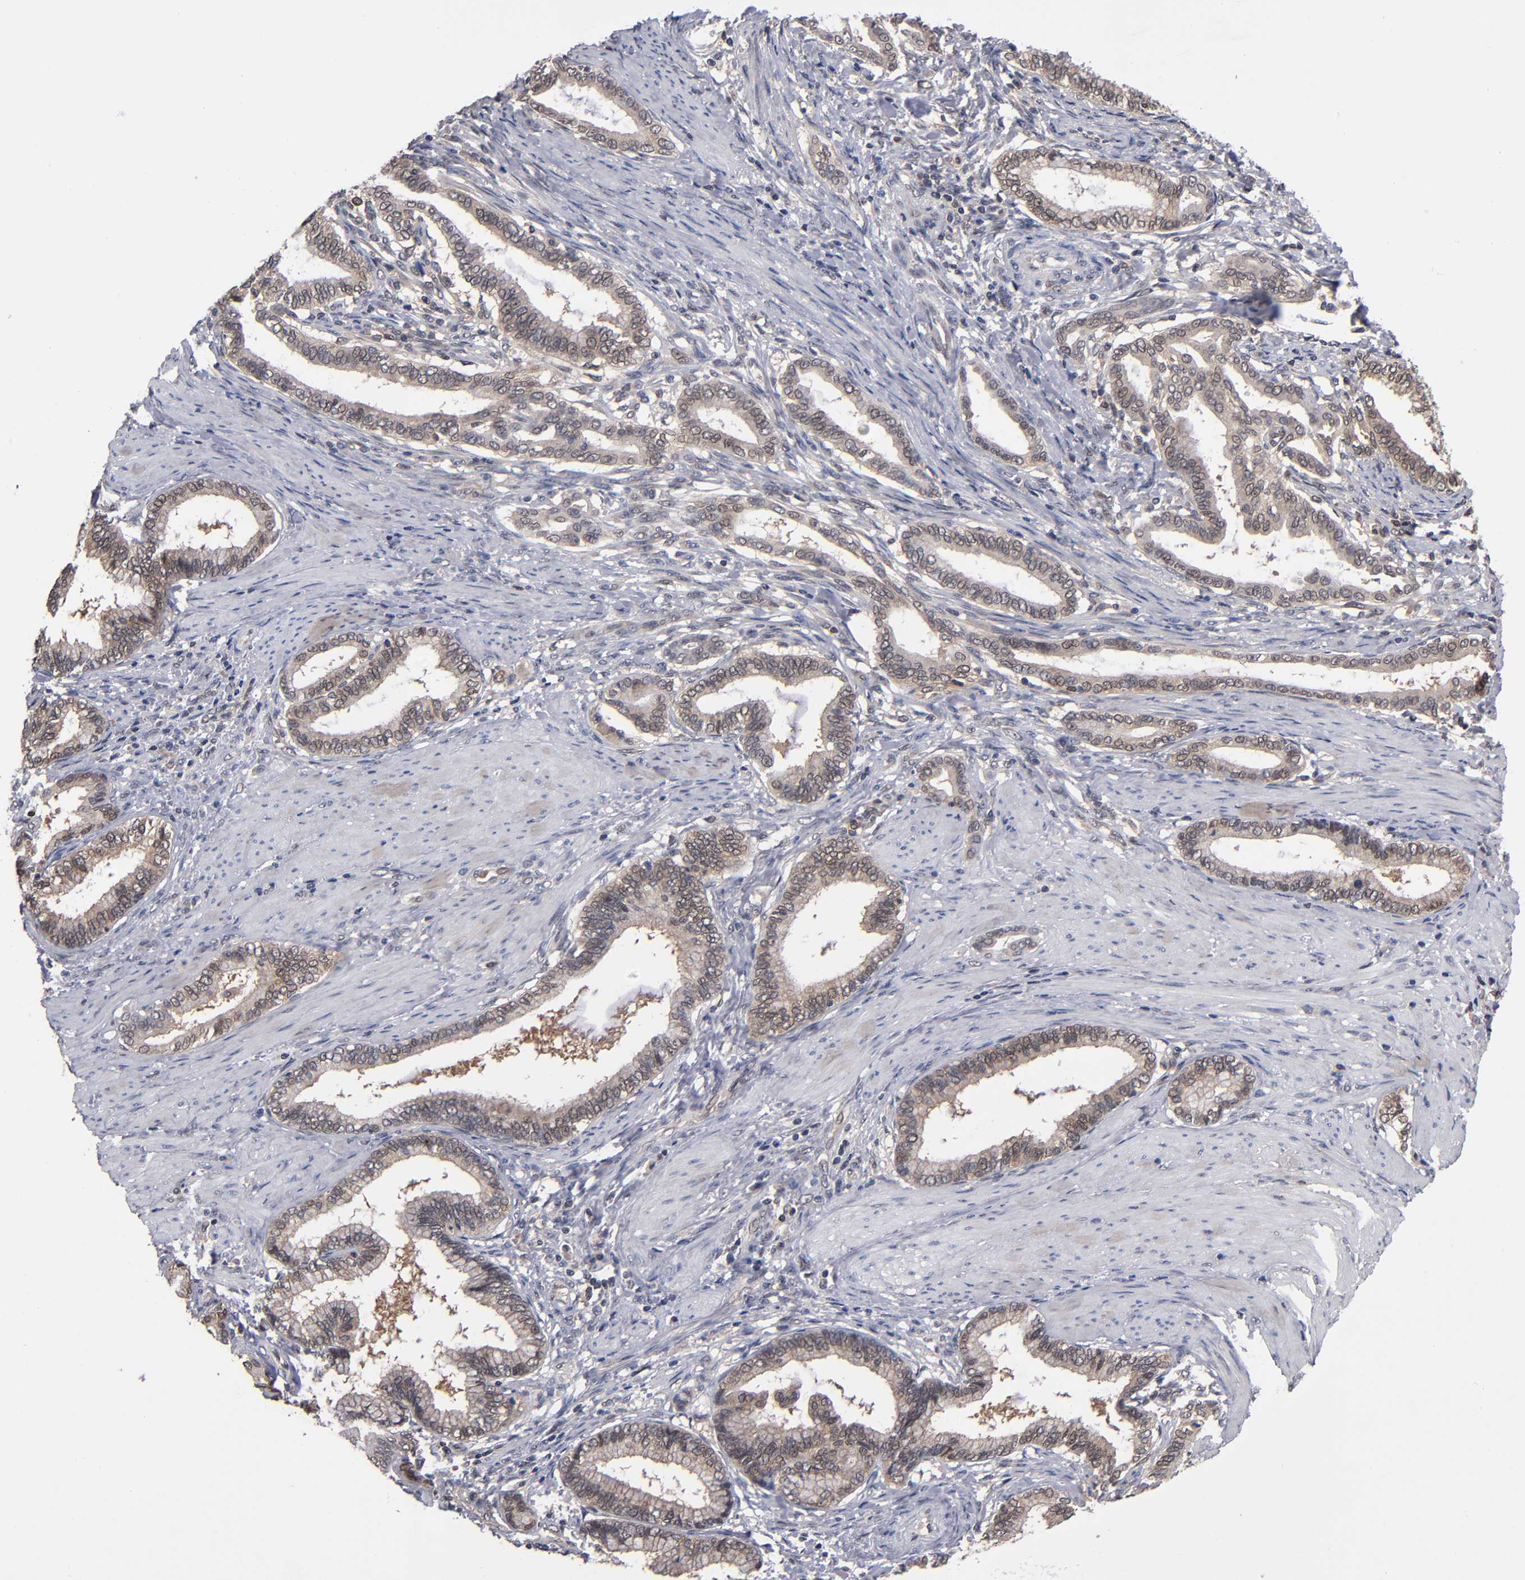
{"staining": {"intensity": "weak", "quantity": ">75%", "location": "cytoplasmic/membranous"}, "tissue": "pancreatic cancer", "cell_type": "Tumor cells", "image_type": "cancer", "snomed": [{"axis": "morphology", "description": "Adenocarcinoma, NOS"}, {"axis": "topography", "description": "Pancreas"}], "caption": "Pancreatic adenocarcinoma tissue reveals weak cytoplasmic/membranous staining in about >75% of tumor cells, visualized by immunohistochemistry. The staining was performed using DAB to visualize the protein expression in brown, while the nuclei were stained in blue with hematoxylin (Magnification: 20x).", "gene": "ALG13", "patient": {"sex": "female", "age": 64}}